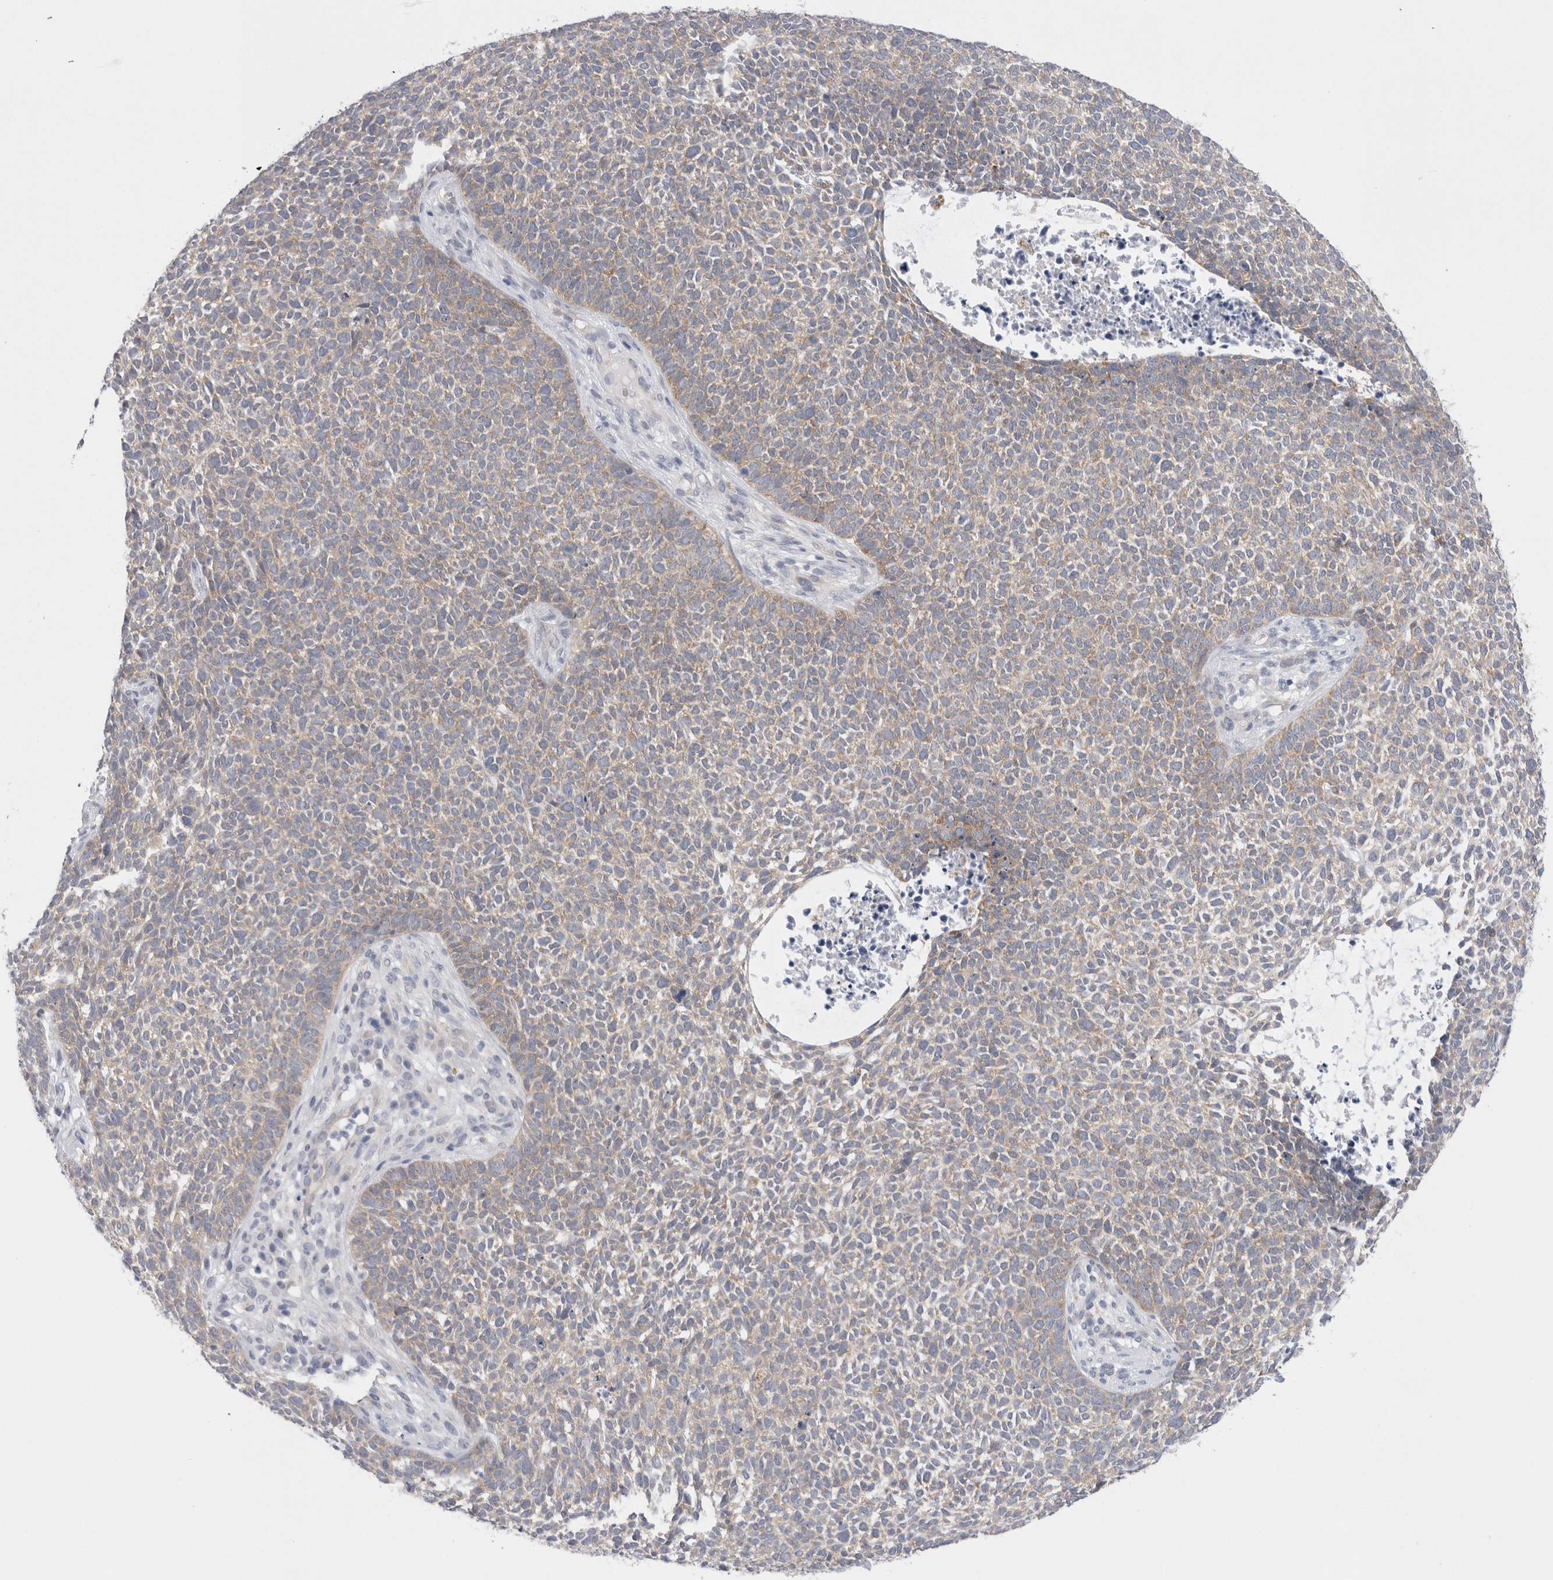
{"staining": {"intensity": "weak", "quantity": "25%-75%", "location": "cytoplasmic/membranous"}, "tissue": "skin cancer", "cell_type": "Tumor cells", "image_type": "cancer", "snomed": [{"axis": "morphology", "description": "Basal cell carcinoma"}, {"axis": "topography", "description": "Skin"}], "caption": "IHC (DAB) staining of human skin basal cell carcinoma demonstrates weak cytoplasmic/membranous protein positivity in approximately 25%-75% of tumor cells.", "gene": "WIPF2", "patient": {"sex": "female", "age": 84}}